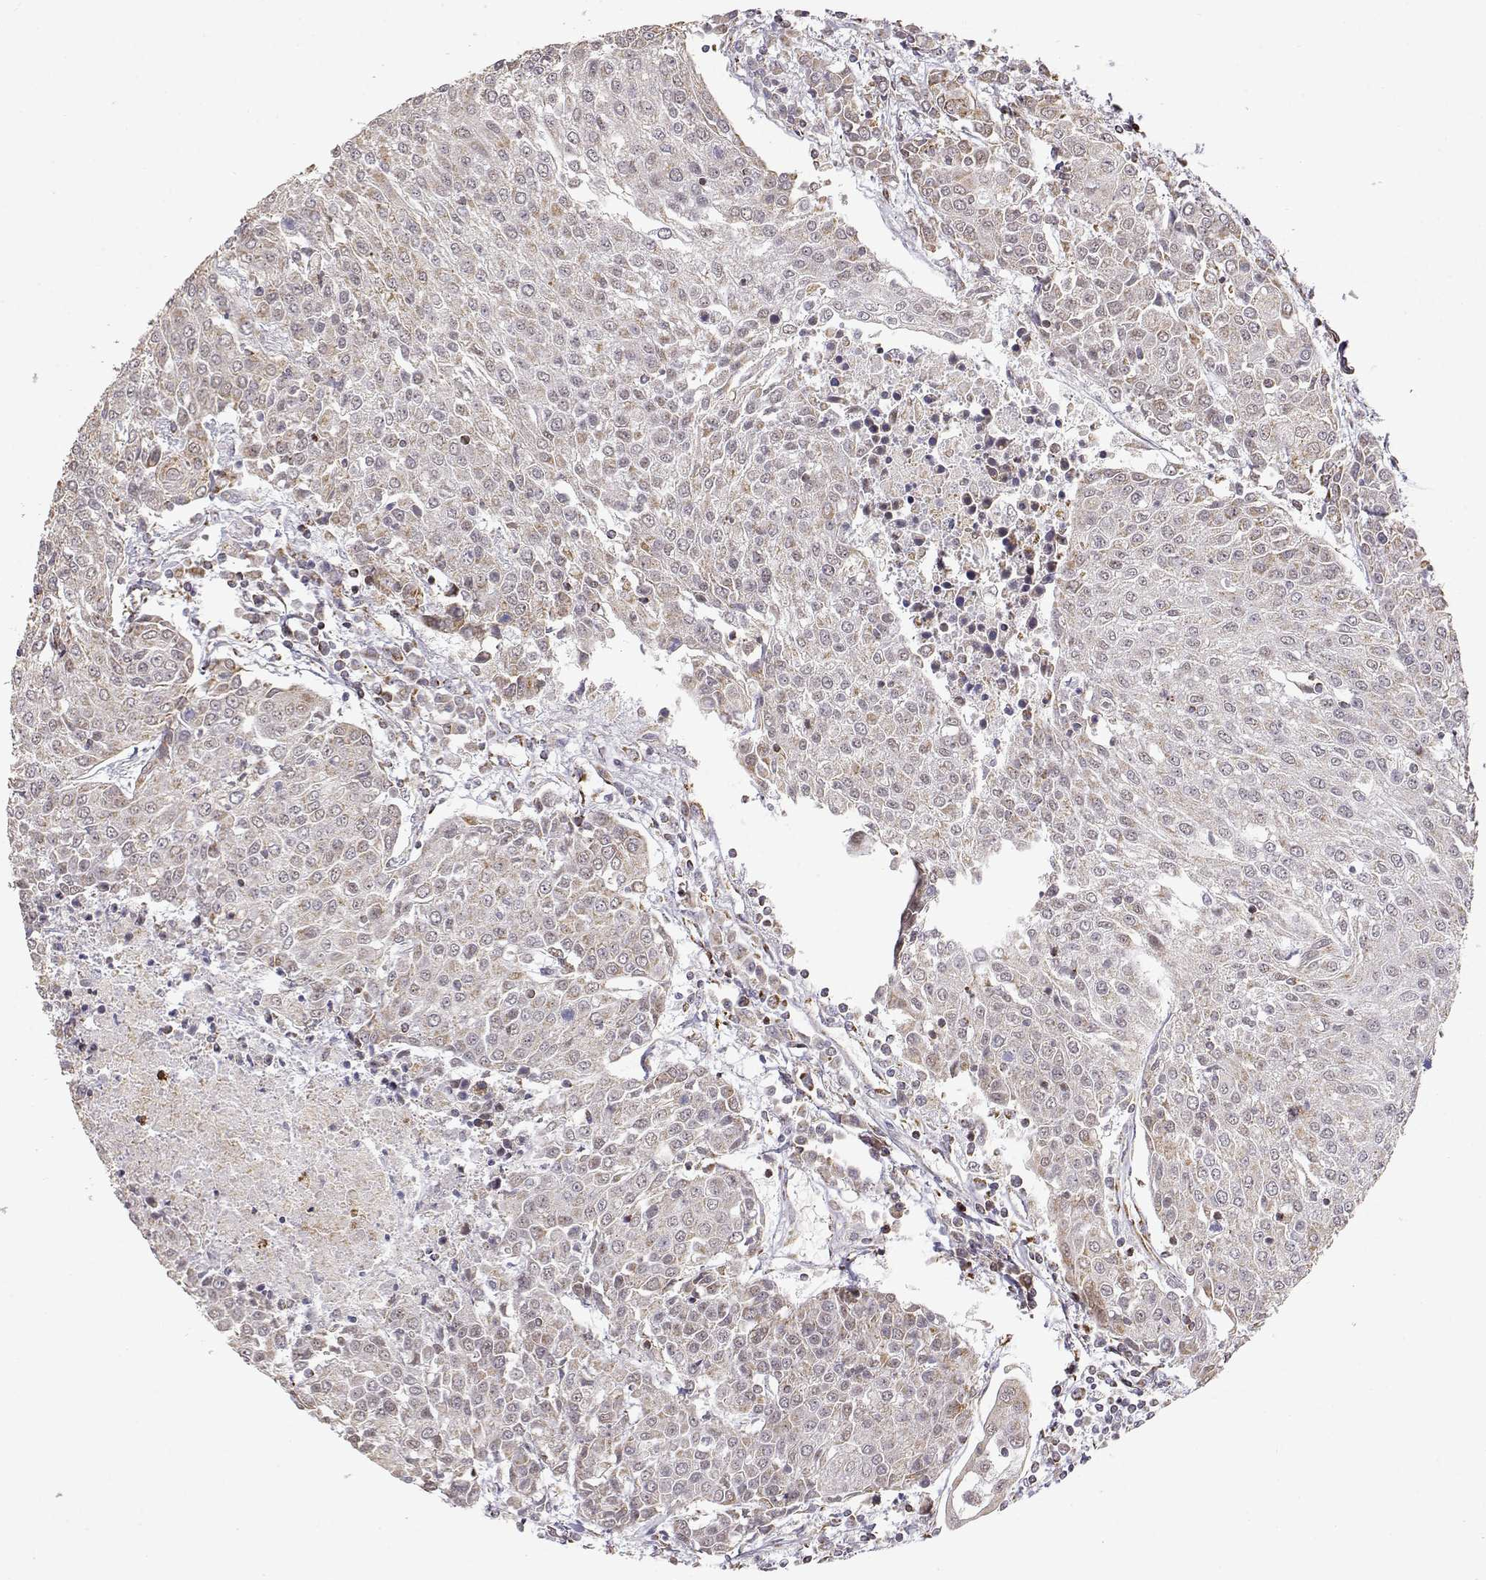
{"staining": {"intensity": "weak", "quantity": ">75%", "location": "cytoplasmic/membranous"}, "tissue": "urothelial cancer", "cell_type": "Tumor cells", "image_type": "cancer", "snomed": [{"axis": "morphology", "description": "Urothelial carcinoma, High grade"}, {"axis": "topography", "description": "Urinary bladder"}], "caption": "This photomicrograph shows immunohistochemistry staining of high-grade urothelial carcinoma, with low weak cytoplasmic/membranous expression in about >75% of tumor cells.", "gene": "EXOG", "patient": {"sex": "female", "age": 85}}